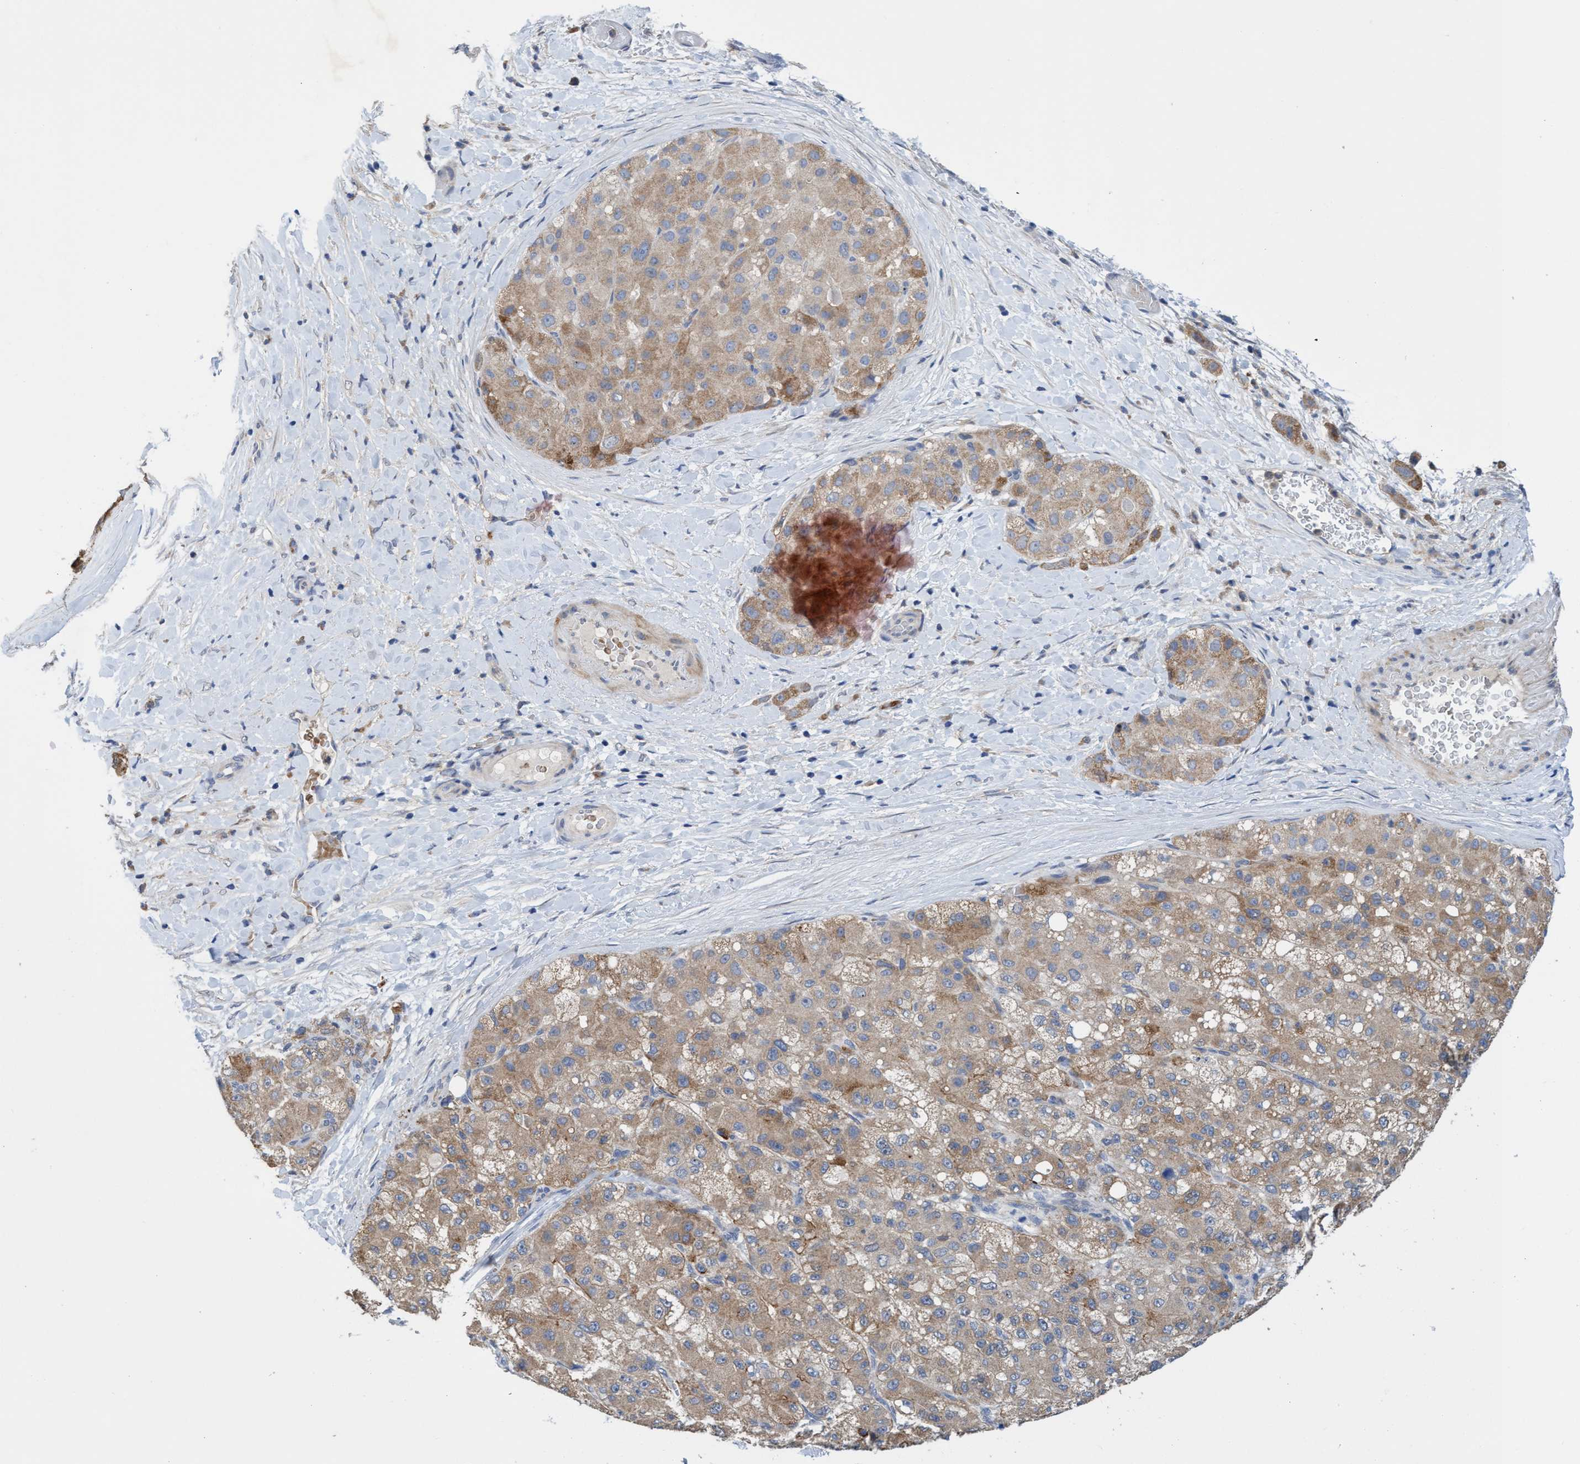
{"staining": {"intensity": "weak", "quantity": ">75%", "location": "cytoplasmic/membranous"}, "tissue": "liver cancer", "cell_type": "Tumor cells", "image_type": "cancer", "snomed": [{"axis": "morphology", "description": "Carcinoma, Hepatocellular, NOS"}, {"axis": "topography", "description": "Liver"}], "caption": "Liver hepatocellular carcinoma was stained to show a protein in brown. There is low levels of weak cytoplasmic/membranous positivity in approximately >75% of tumor cells.", "gene": "SEMA4D", "patient": {"sex": "male", "age": 80}}